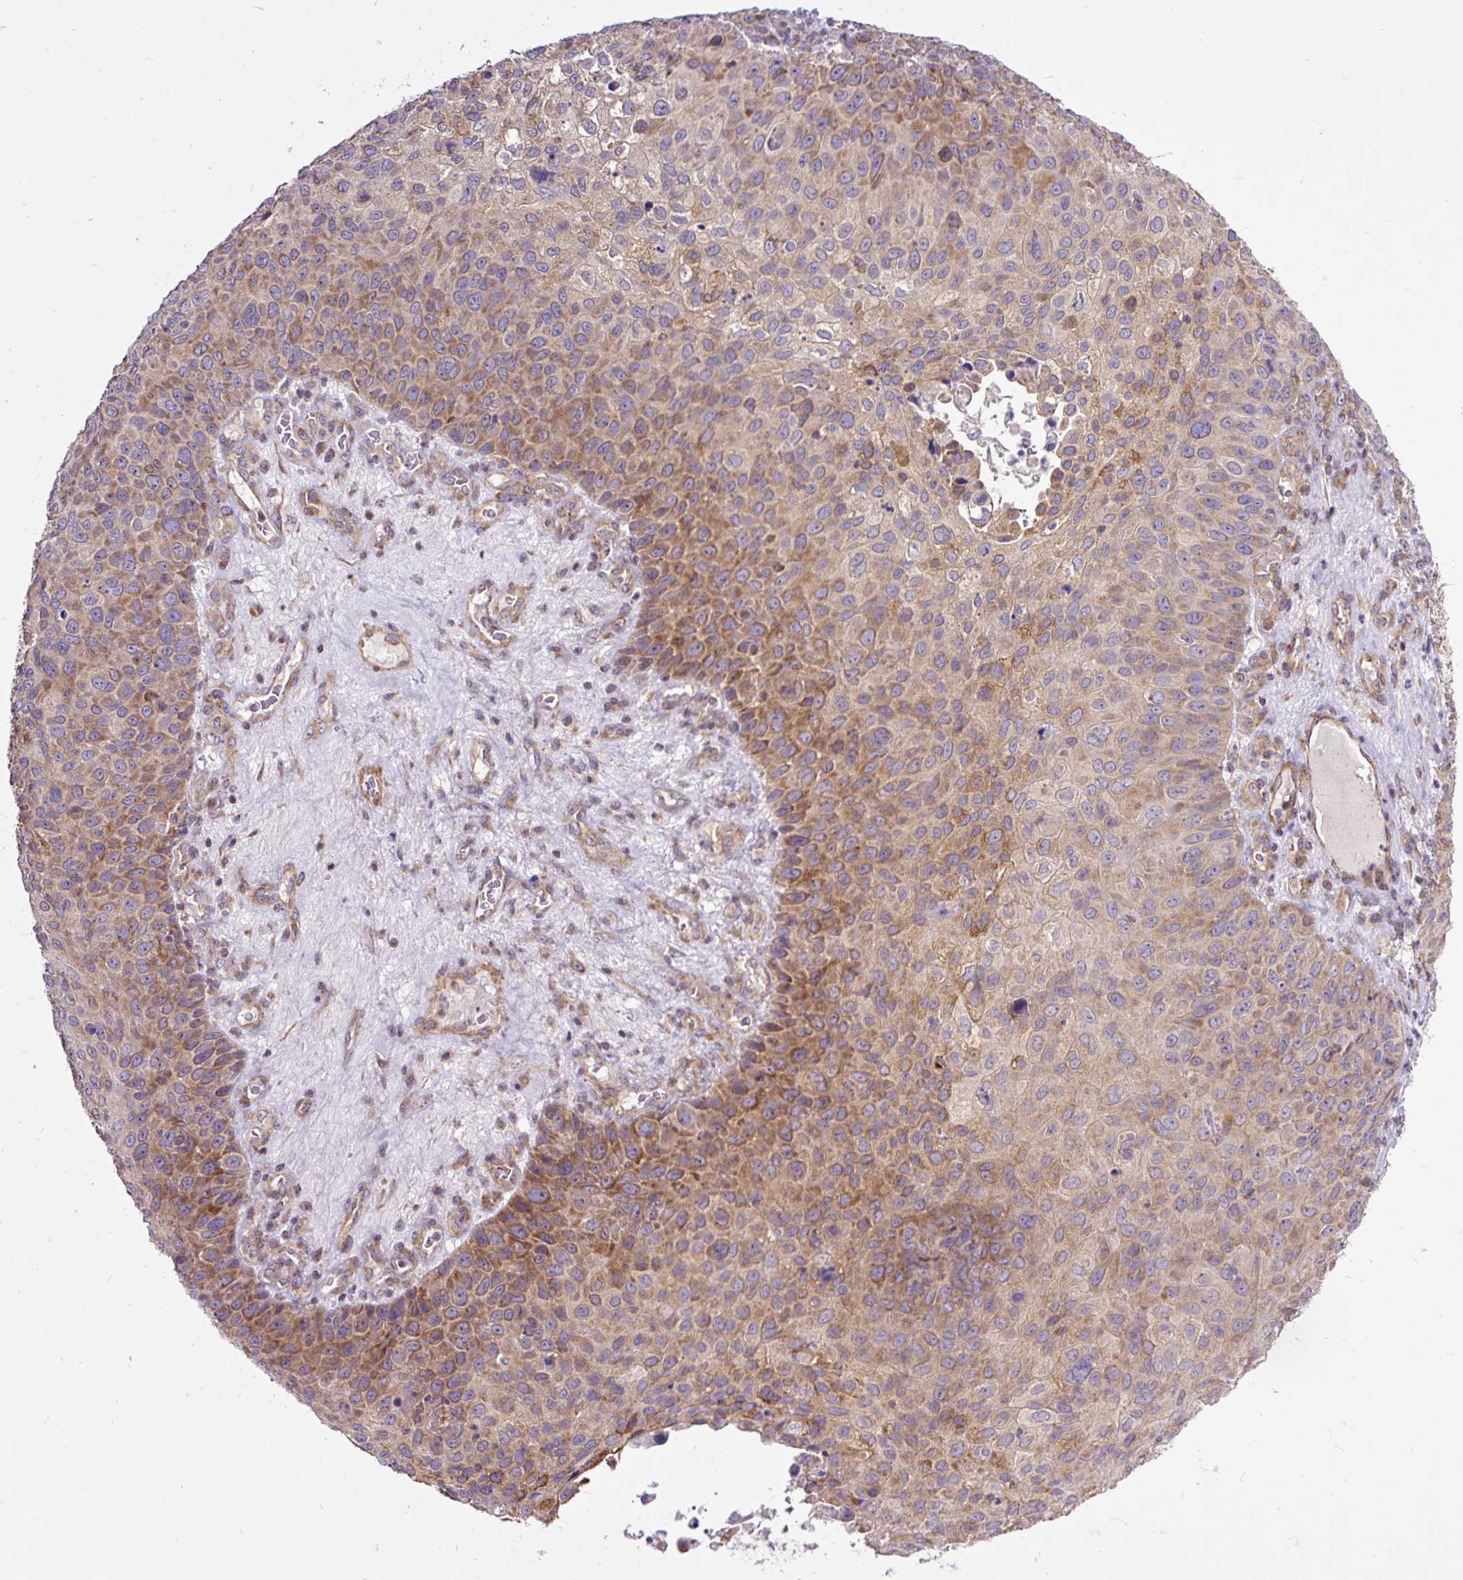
{"staining": {"intensity": "moderate", "quantity": "25%-75%", "location": "cytoplasmic/membranous"}, "tissue": "skin cancer", "cell_type": "Tumor cells", "image_type": "cancer", "snomed": [{"axis": "morphology", "description": "Squamous cell carcinoma, NOS"}, {"axis": "topography", "description": "Skin"}], "caption": "This histopathology image displays IHC staining of squamous cell carcinoma (skin), with medium moderate cytoplasmic/membranous expression in approximately 25%-75% of tumor cells.", "gene": "TRIM17", "patient": {"sex": "male", "age": 87}}